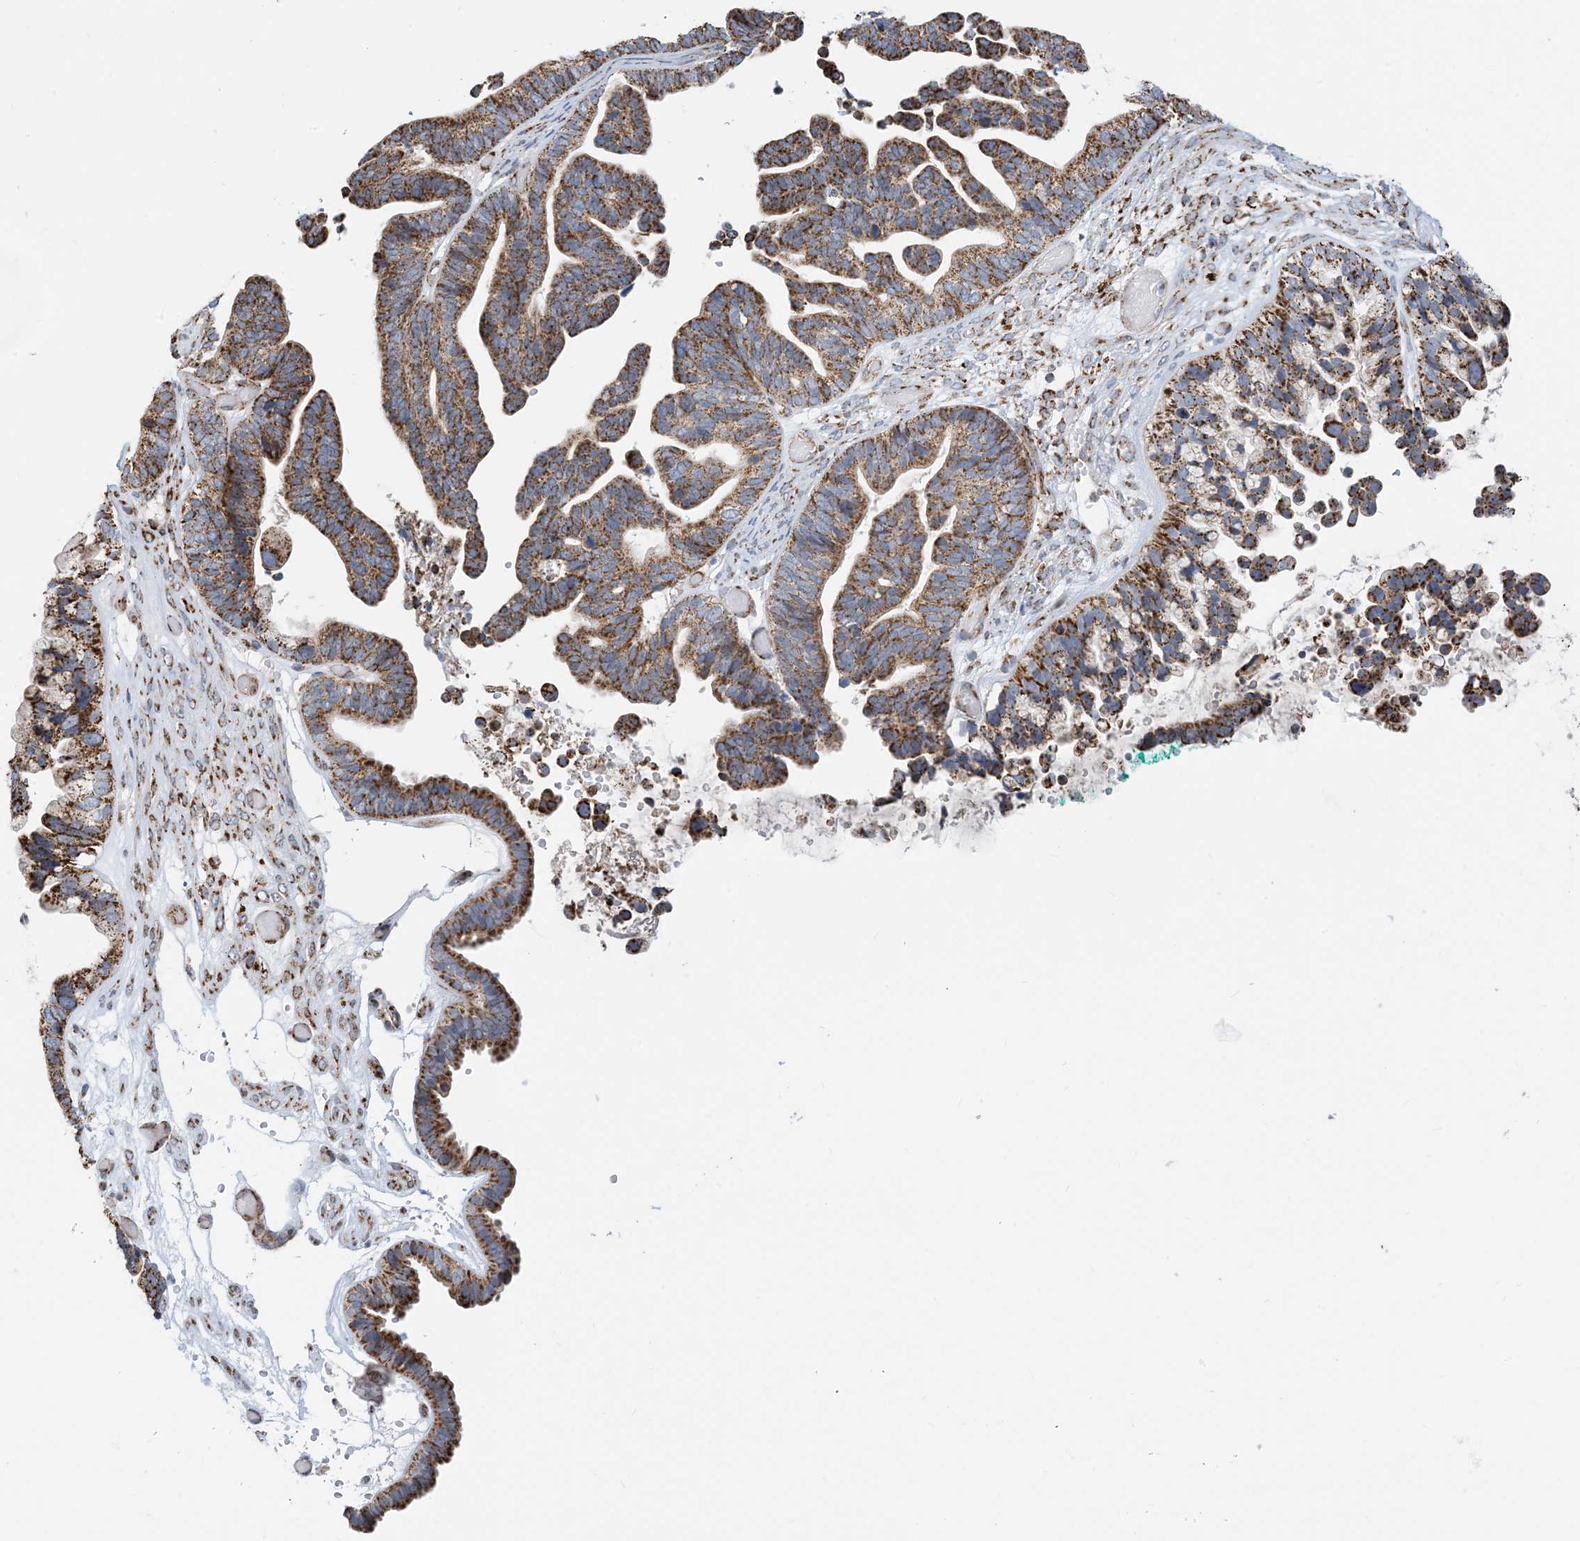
{"staining": {"intensity": "strong", "quantity": ">75%", "location": "cytoplasmic/membranous"}, "tissue": "ovarian cancer", "cell_type": "Tumor cells", "image_type": "cancer", "snomed": [{"axis": "morphology", "description": "Cystadenocarcinoma, serous, NOS"}, {"axis": "topography", "description": "Ovary"}], "caption": "Tumor cells reveal high levels of strong cytoplasmic/membranous positivity in about >75% of cells in ovarian cancer (serous cystadenocarcinoma).", "gene": "PCDHGA1", "patient": {"sex": "female", "age": 56}}